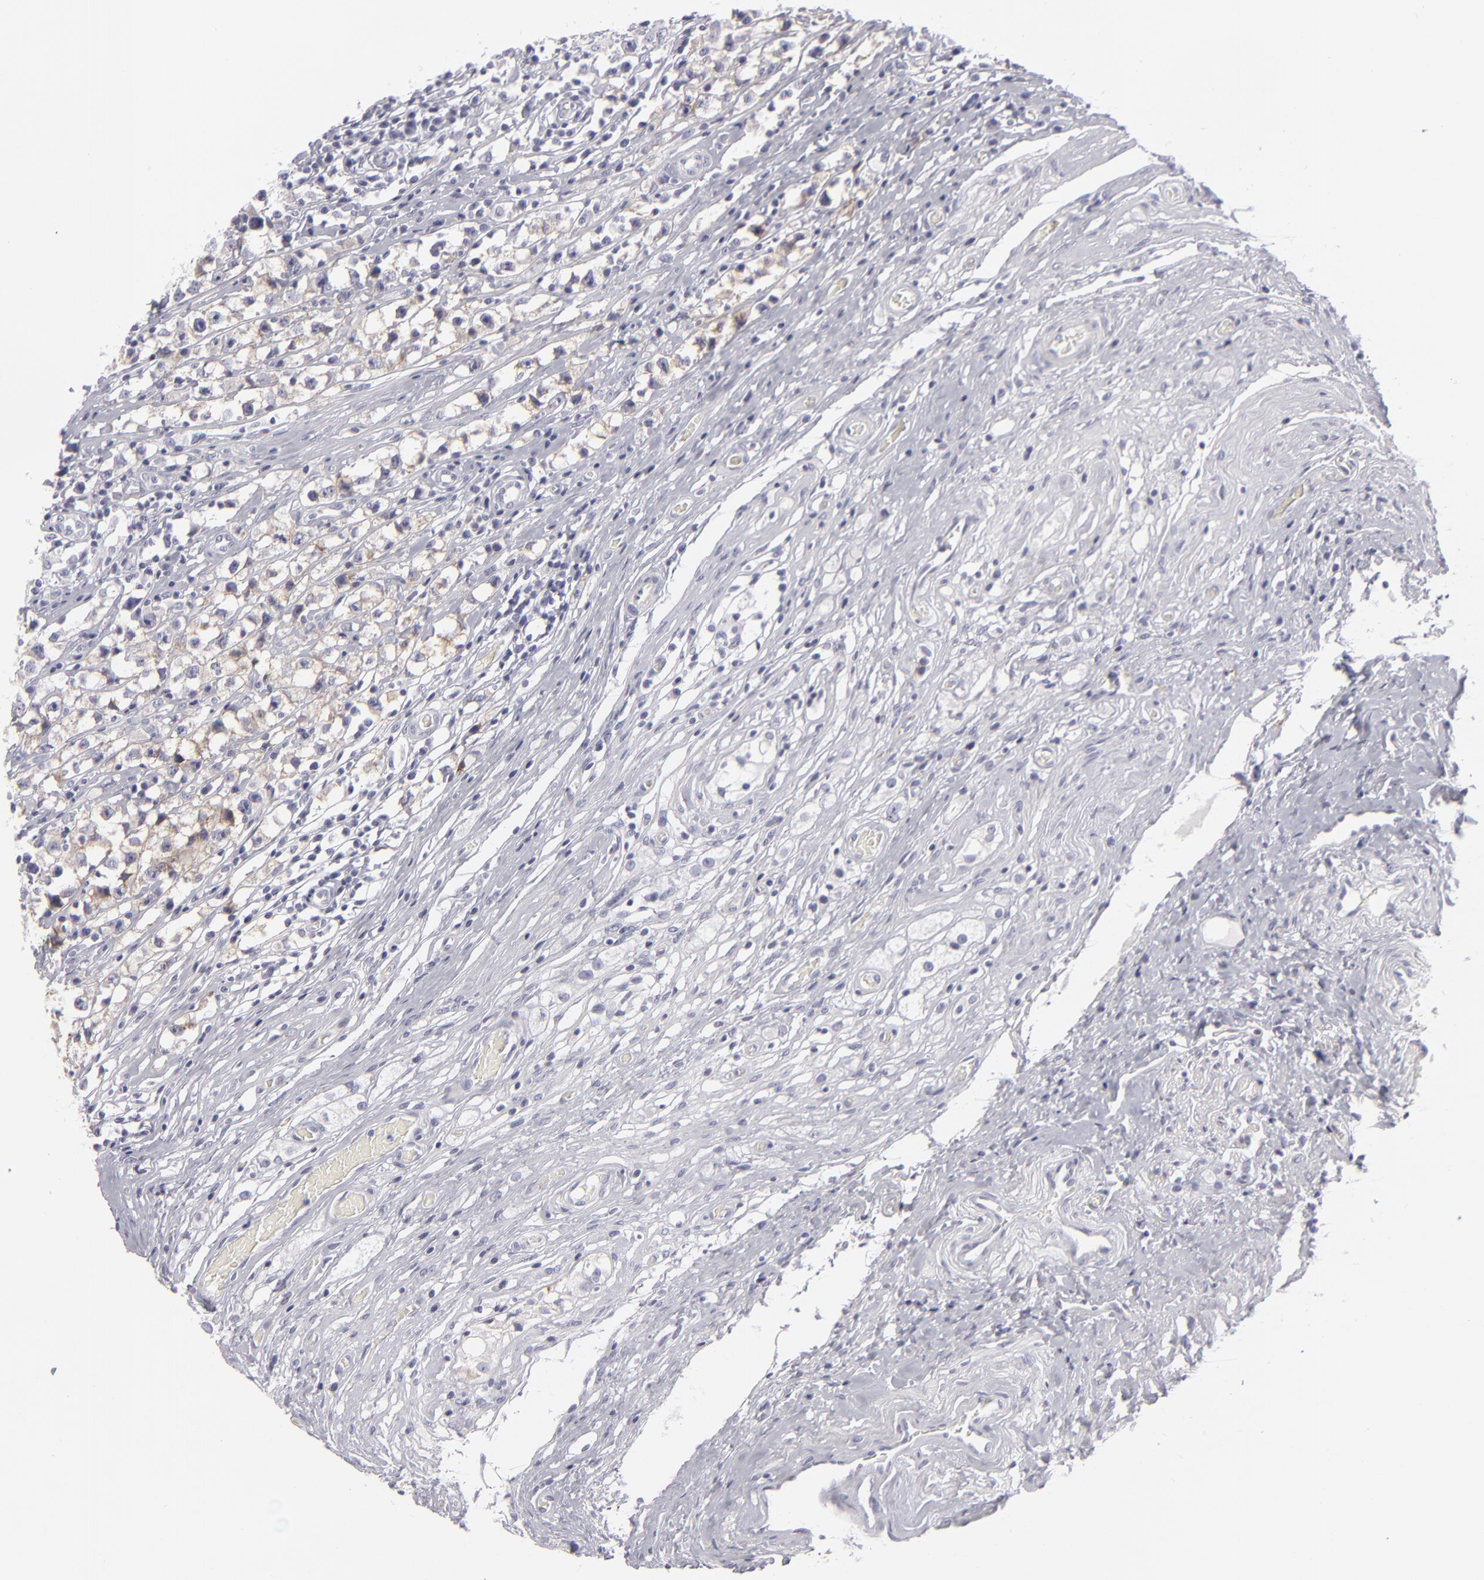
{"staining": {"intensity": "weak", "quantity": "<25%", "location": "cytoplasmic/membranous"}, "tissue": "testis cancer", "cell_type": "Tumor cells", "image_type": "cancer", "snomed": [{"axis": "morphology", "description": "Seminoma, NOS"}, {"axis": "topography", "description": "Testis"}], "caption": "A photomicrograph of seminoma (testis) stained for a protein displays no brown staining in tumor cells. Brightfield microscopy of immunohistochemistry (IHC) stained with DAB (brown) and hematoxylin (blue), captured at high magnification.", "gene": "JUP", "patient": {"sex": "male", "age": 35}}